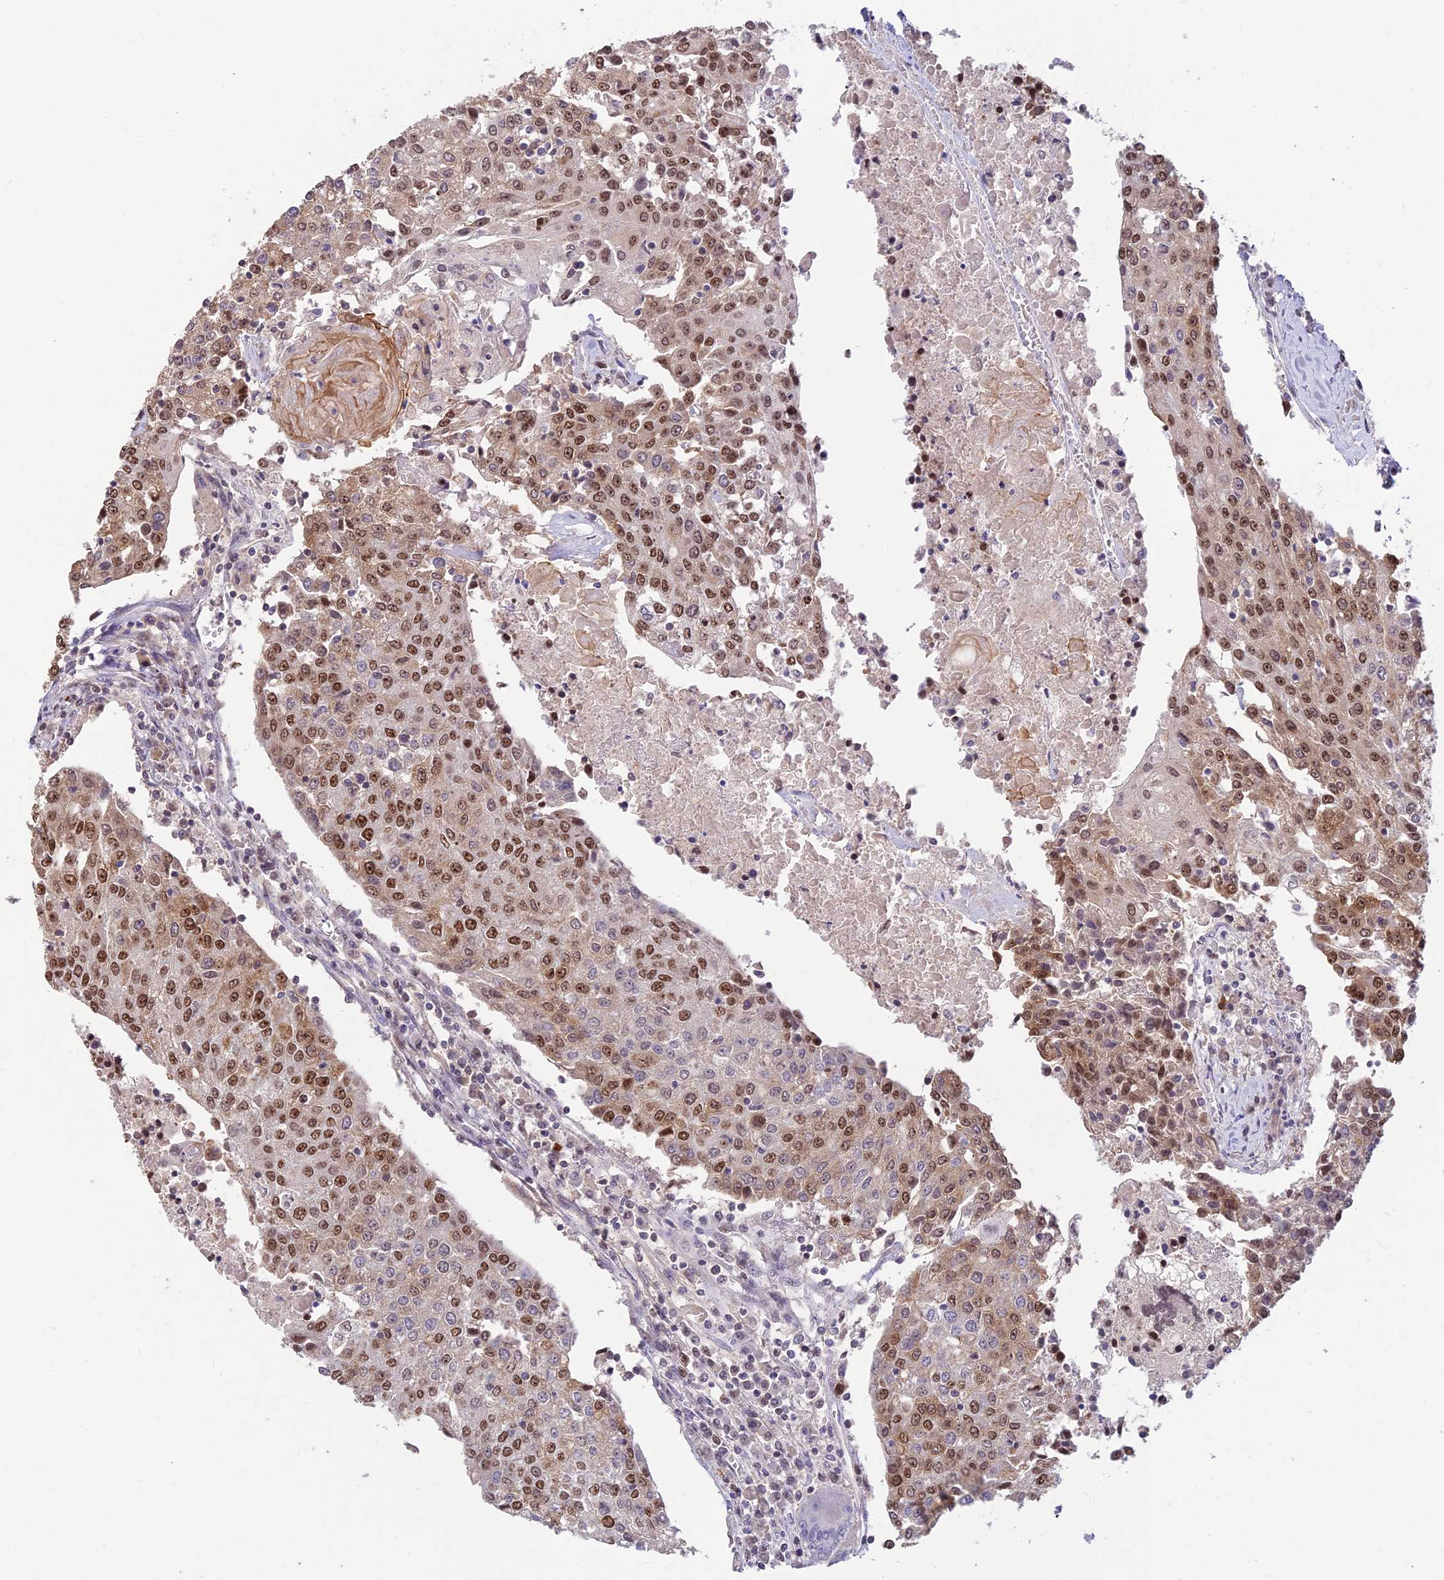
{"staining": {"intensity": "moderate", "quantity": ">75%", "location": "cytoplasmic/membranous,nuclear"}, "tissue": "urothelial cancer", "cell_type": "Tumor cells", "image_type": "cancer", "snomed": [{"axis": "morphology", "description": "Urothelial carcinoma, High grade"}, {"axis": "topography", "description": "Urinary bladder"}], "caption": "Urothelial cancer tissue reveals moderate cytoplasmic/membranous and nuclear positivity in approximately >75% of tumor cells, visualized by immunohistochemistry. (brown staining indicates protein expression, while blue staining denotes nuclei).", "gene": "POLR1G", "patient": {"sex": "female", "age": 85}}